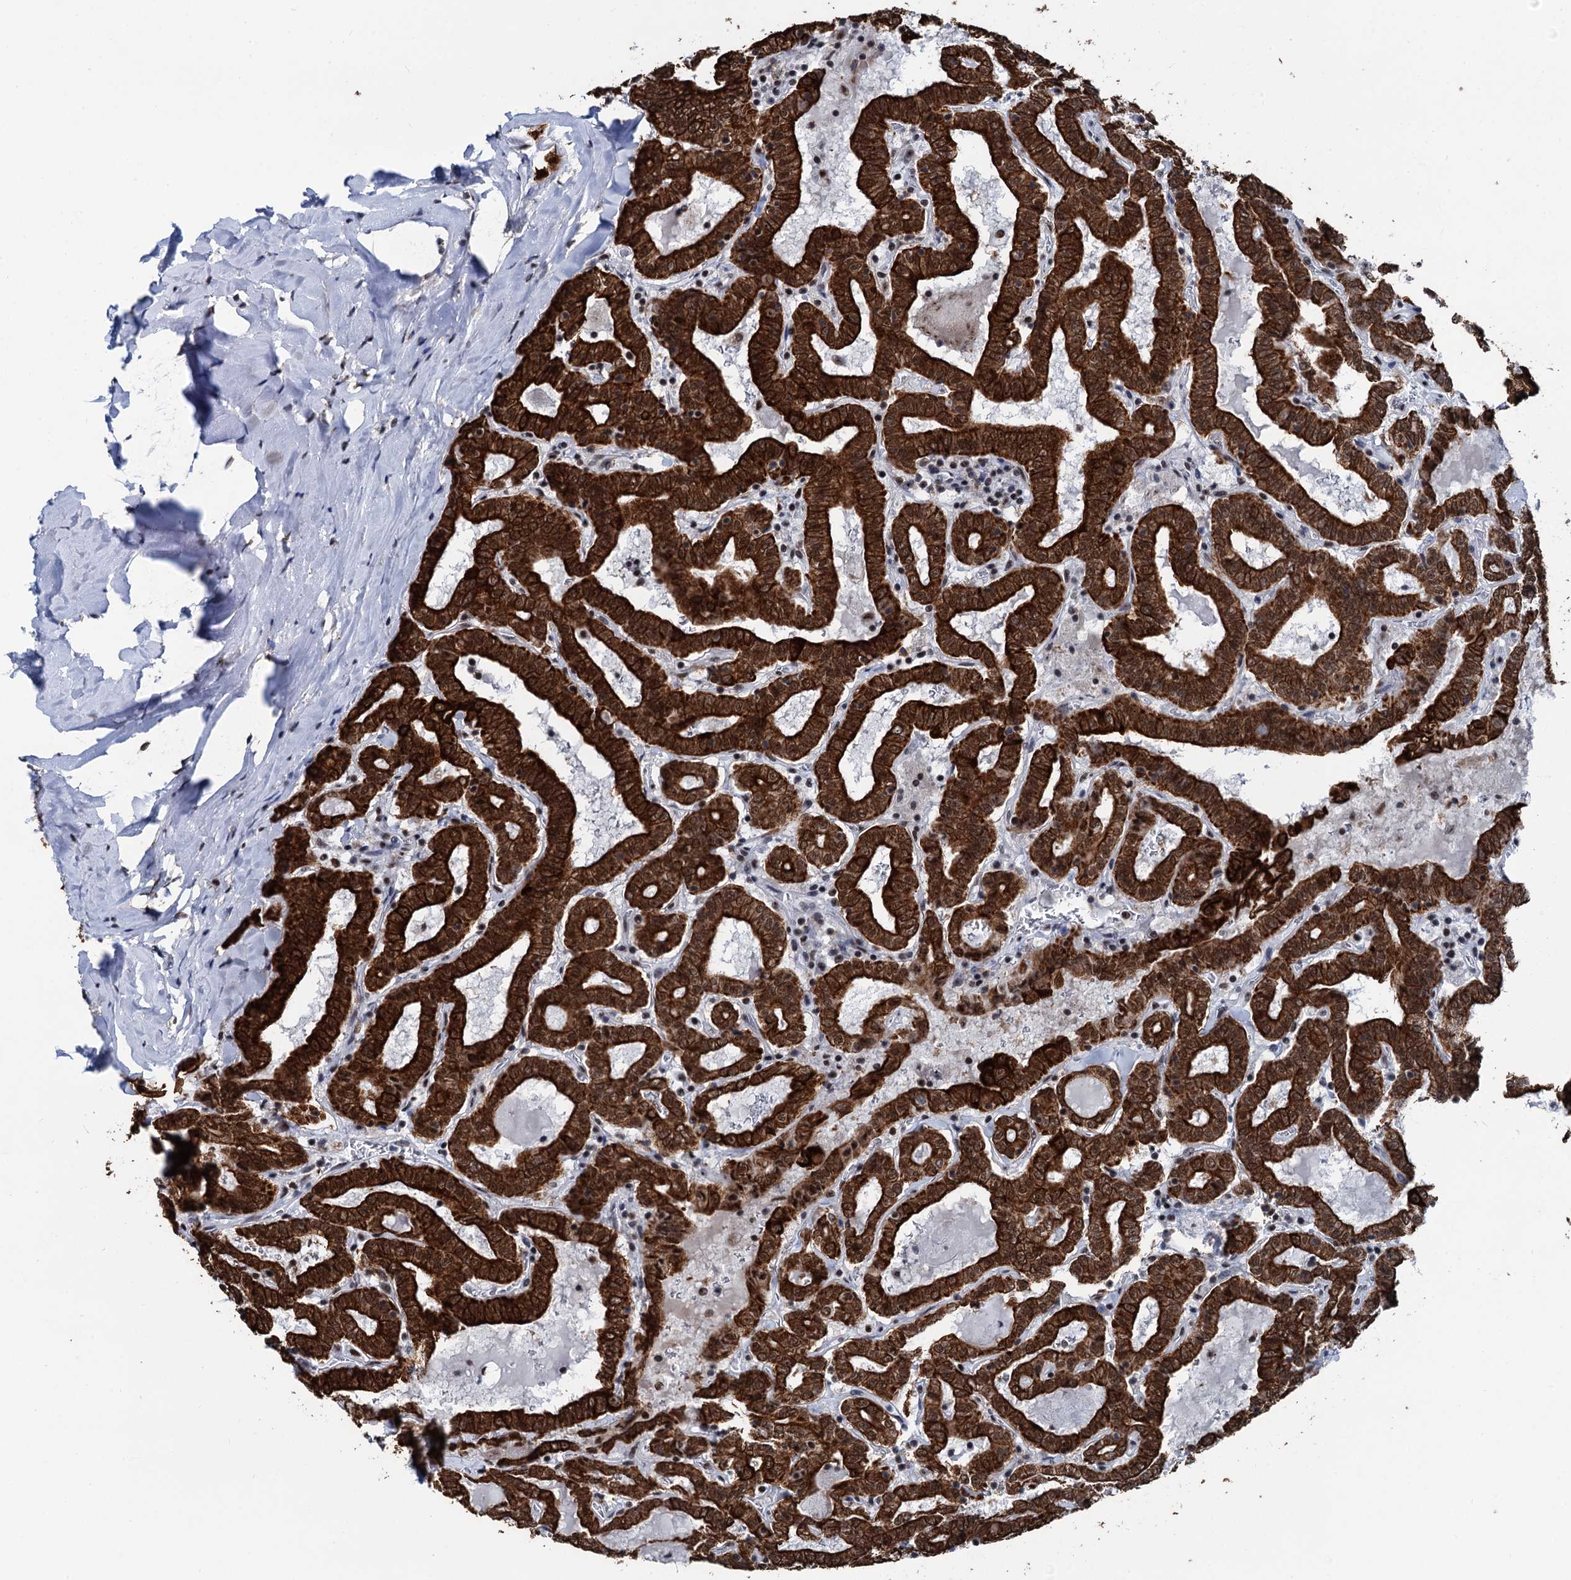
{"staining": {"intensity": "strong", "quantity": ">75%", "location": "cytoplasmic/membranous,nuclear"}, "tissue": "thyroid cancer", "cell_type": "Tumor cells", "image_type": "cancer", "snomed": [{"axis": "morphology", "description": "Papillary adenocarcinoma, NOS"}, {"axis": "topography", "description": "Thyroid gland"}], "caption": "Protein expression analysis of human thyroid papillary adenocarcinoma reveals strong cytoplasmic/membranous and nuclear expression in about >75% of tumor cells. Nuclei are stained in blue.", "gene": "DDX23", "patient": {"sex": "female", "age": 72}}